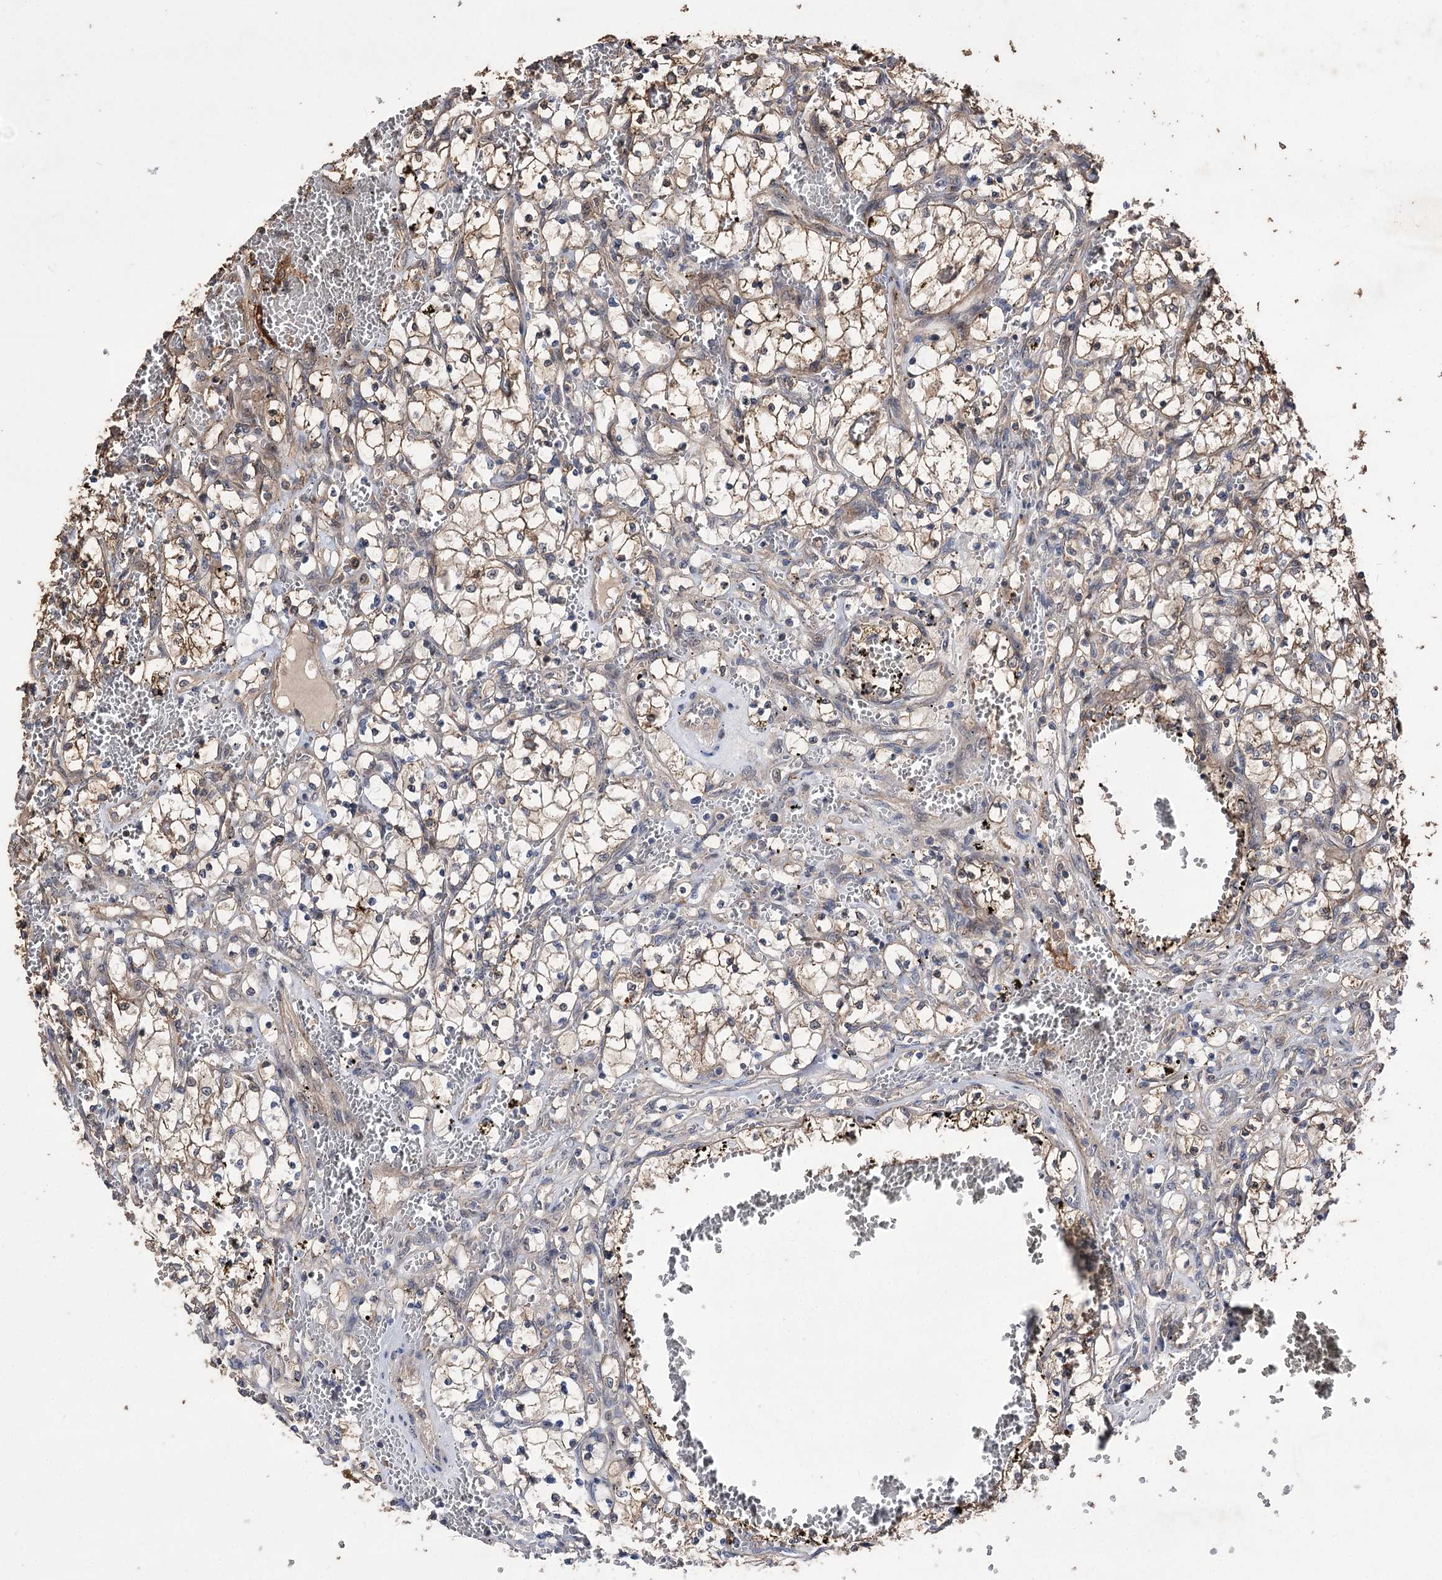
{"staining": {"intensity": "weak", "quantity": "<25%", "location": "cytoplasmic/membranous"}, "tissue": "renal cancer", "cell_type": "Tumor cells", "image_type": "cancer", "snomed": [{"axis": "morphology", "description": "Adenocarcinoma, NOS"}, {"axis": "topography", "description": "Kidney"}], "caption": "This image is of renal cancer (adenocarcinoma) stained with immunohistochemistry (IHC) to label a protein in brown with the nuclei are counter-stained blue. There is no staining in tumor cells.", "gene": "RASSF3", "patient": {"sex": "female", "age": 69}}